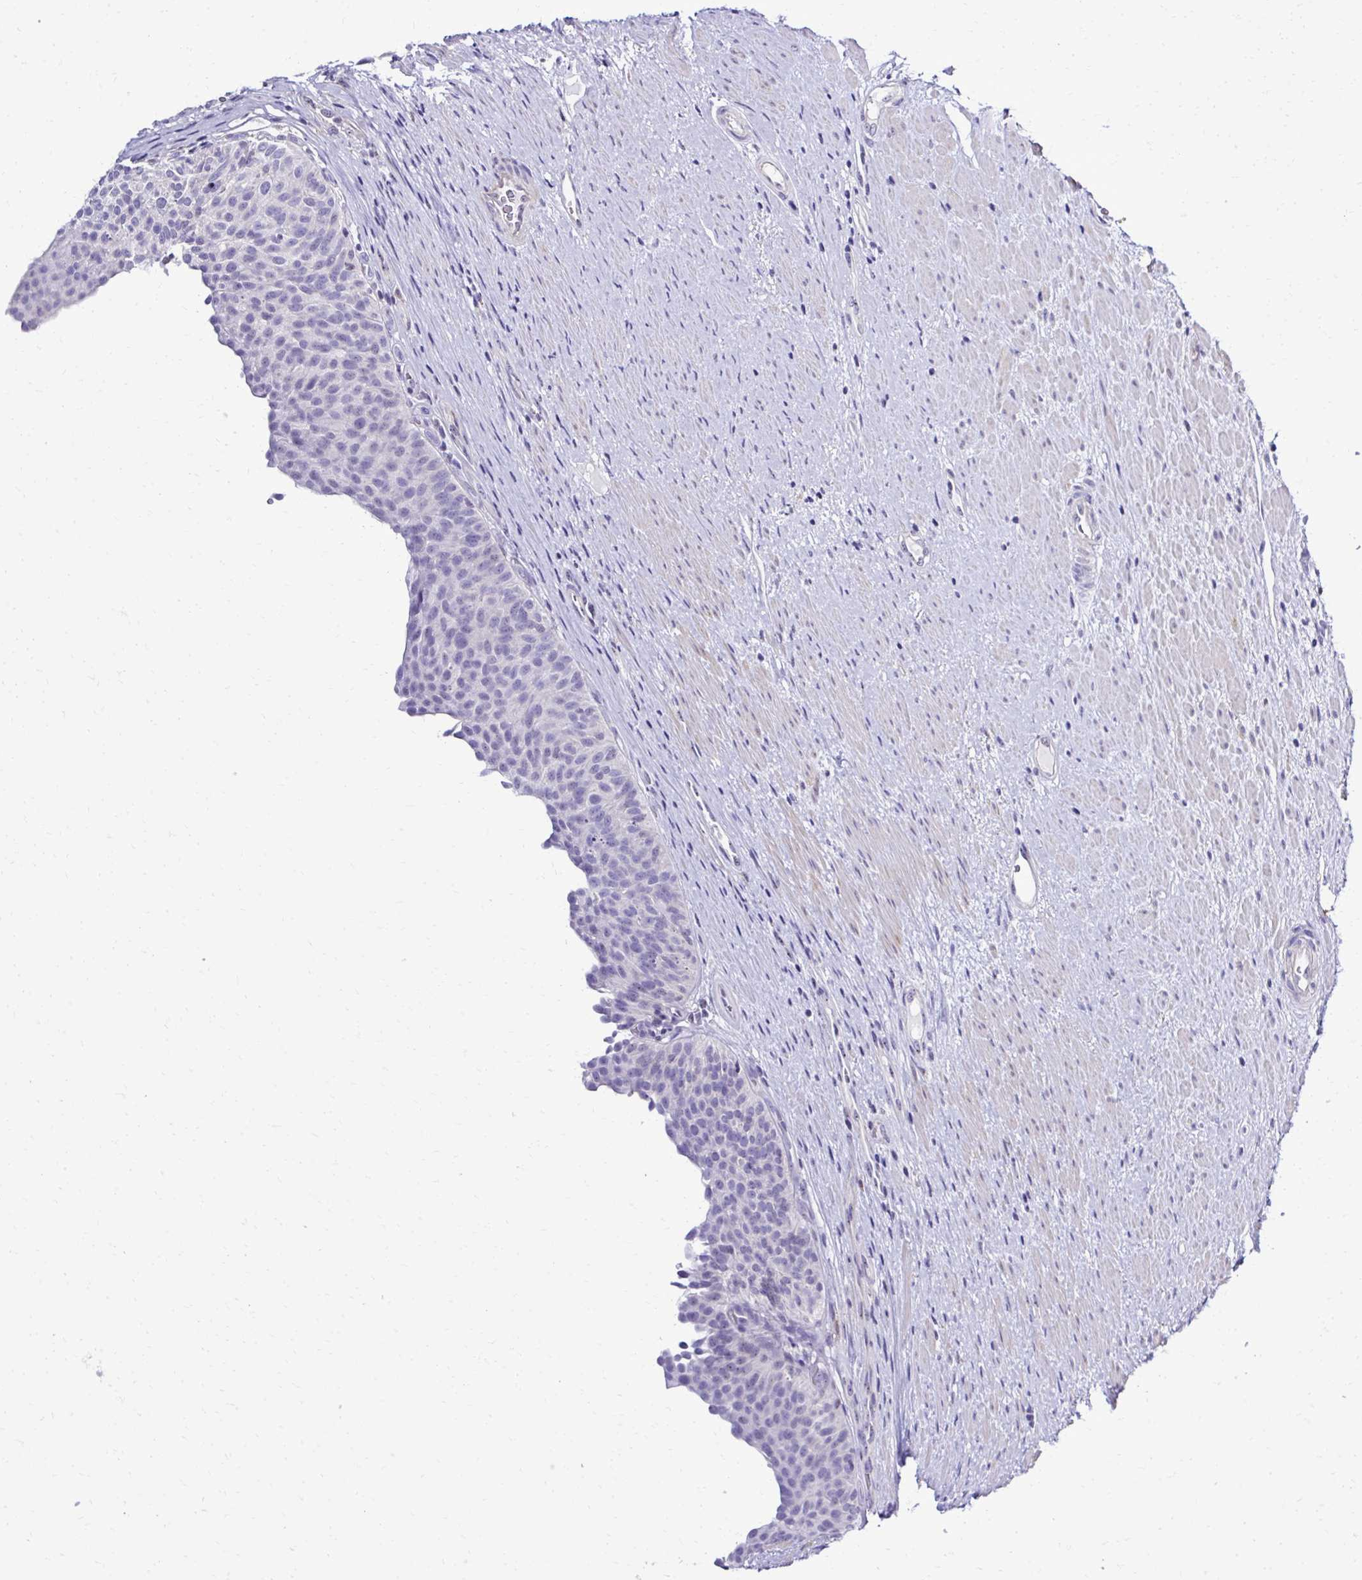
{"staining": {"intensity": "weak", "quantity": "25%-75%", "location": "nuclear"}, "tissue": "urinary bladder", "cell_type": "Urothelial cells", "image_type": "normal", "snomed": [{"axis": "morphology", "description": "Normal tissue, NOS"}, {"axis": "topography", "description": "Urinary bladder"}, {"axis": "topography", "description": "Prostate"}], "caption": "IHC histopathology image of normal human urinary bladder stained for a protein (brown), which demonstrates low levels of weak nuclear staining in about 25%-75% of urothelial cells.", "gene": "RASL11B", "patient": {"sex": "male", "age": 77}}